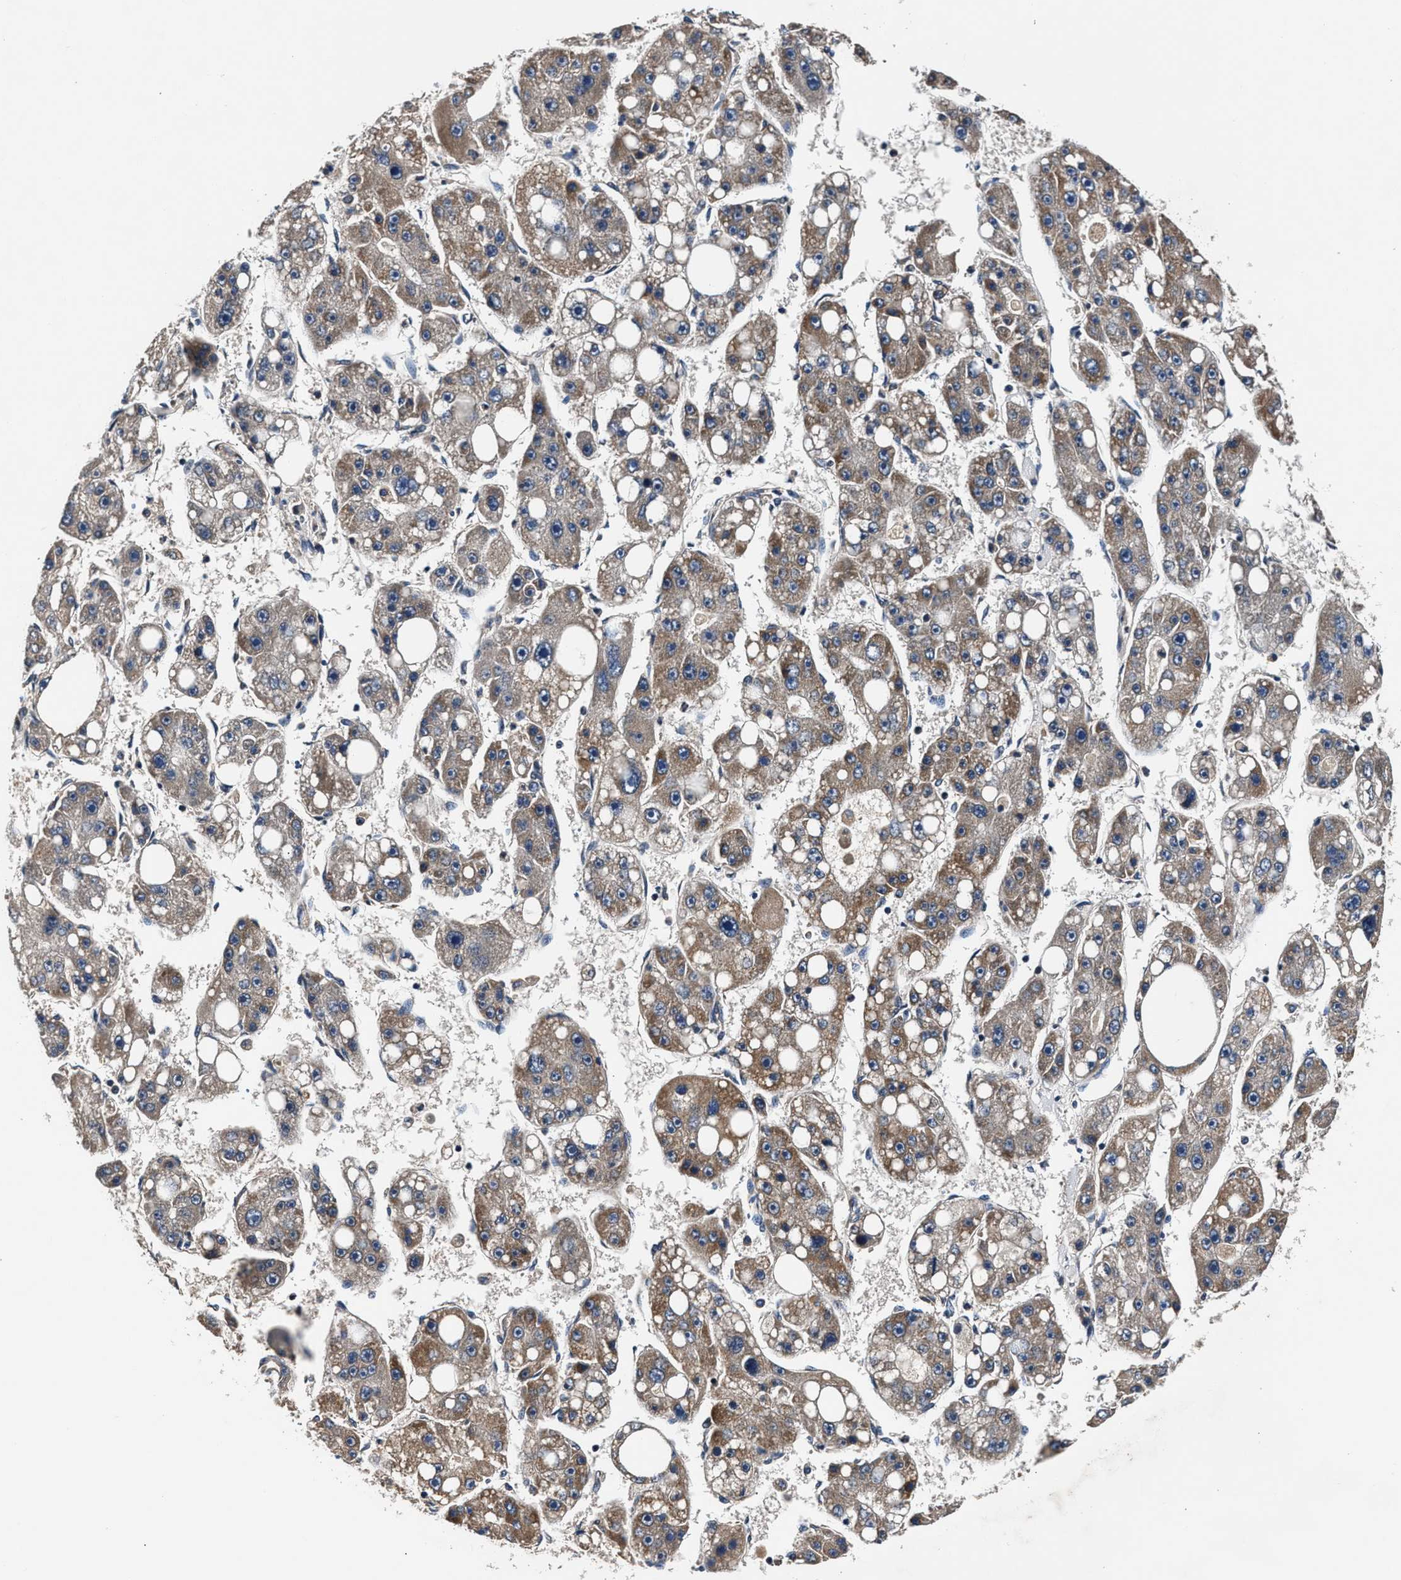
{"staining": {"intensity": "moderate", "quantity": ">75%", "location": "cytoplasmic/membranous"}, "tissue": "liver cancer", "cell_type": "Tumor cells", "image_type": "cancer", "snomed": [{"axis": "morphology", "description": "Carcinoma, Hepatocellular, NOS"}, {"axis": "topography", "description": "Liver"}], "caption": "A brown stain labels moderate cytoplasmic/membranous expression of a protein in liver hepatocellular carcinoma tumor cells. (DAB (3,3'-diaminobenzidine) IHC with brightfield microscopy, high magnification).", "gene": "IMMT", "patient": {"sex": "female", "age": 61}}